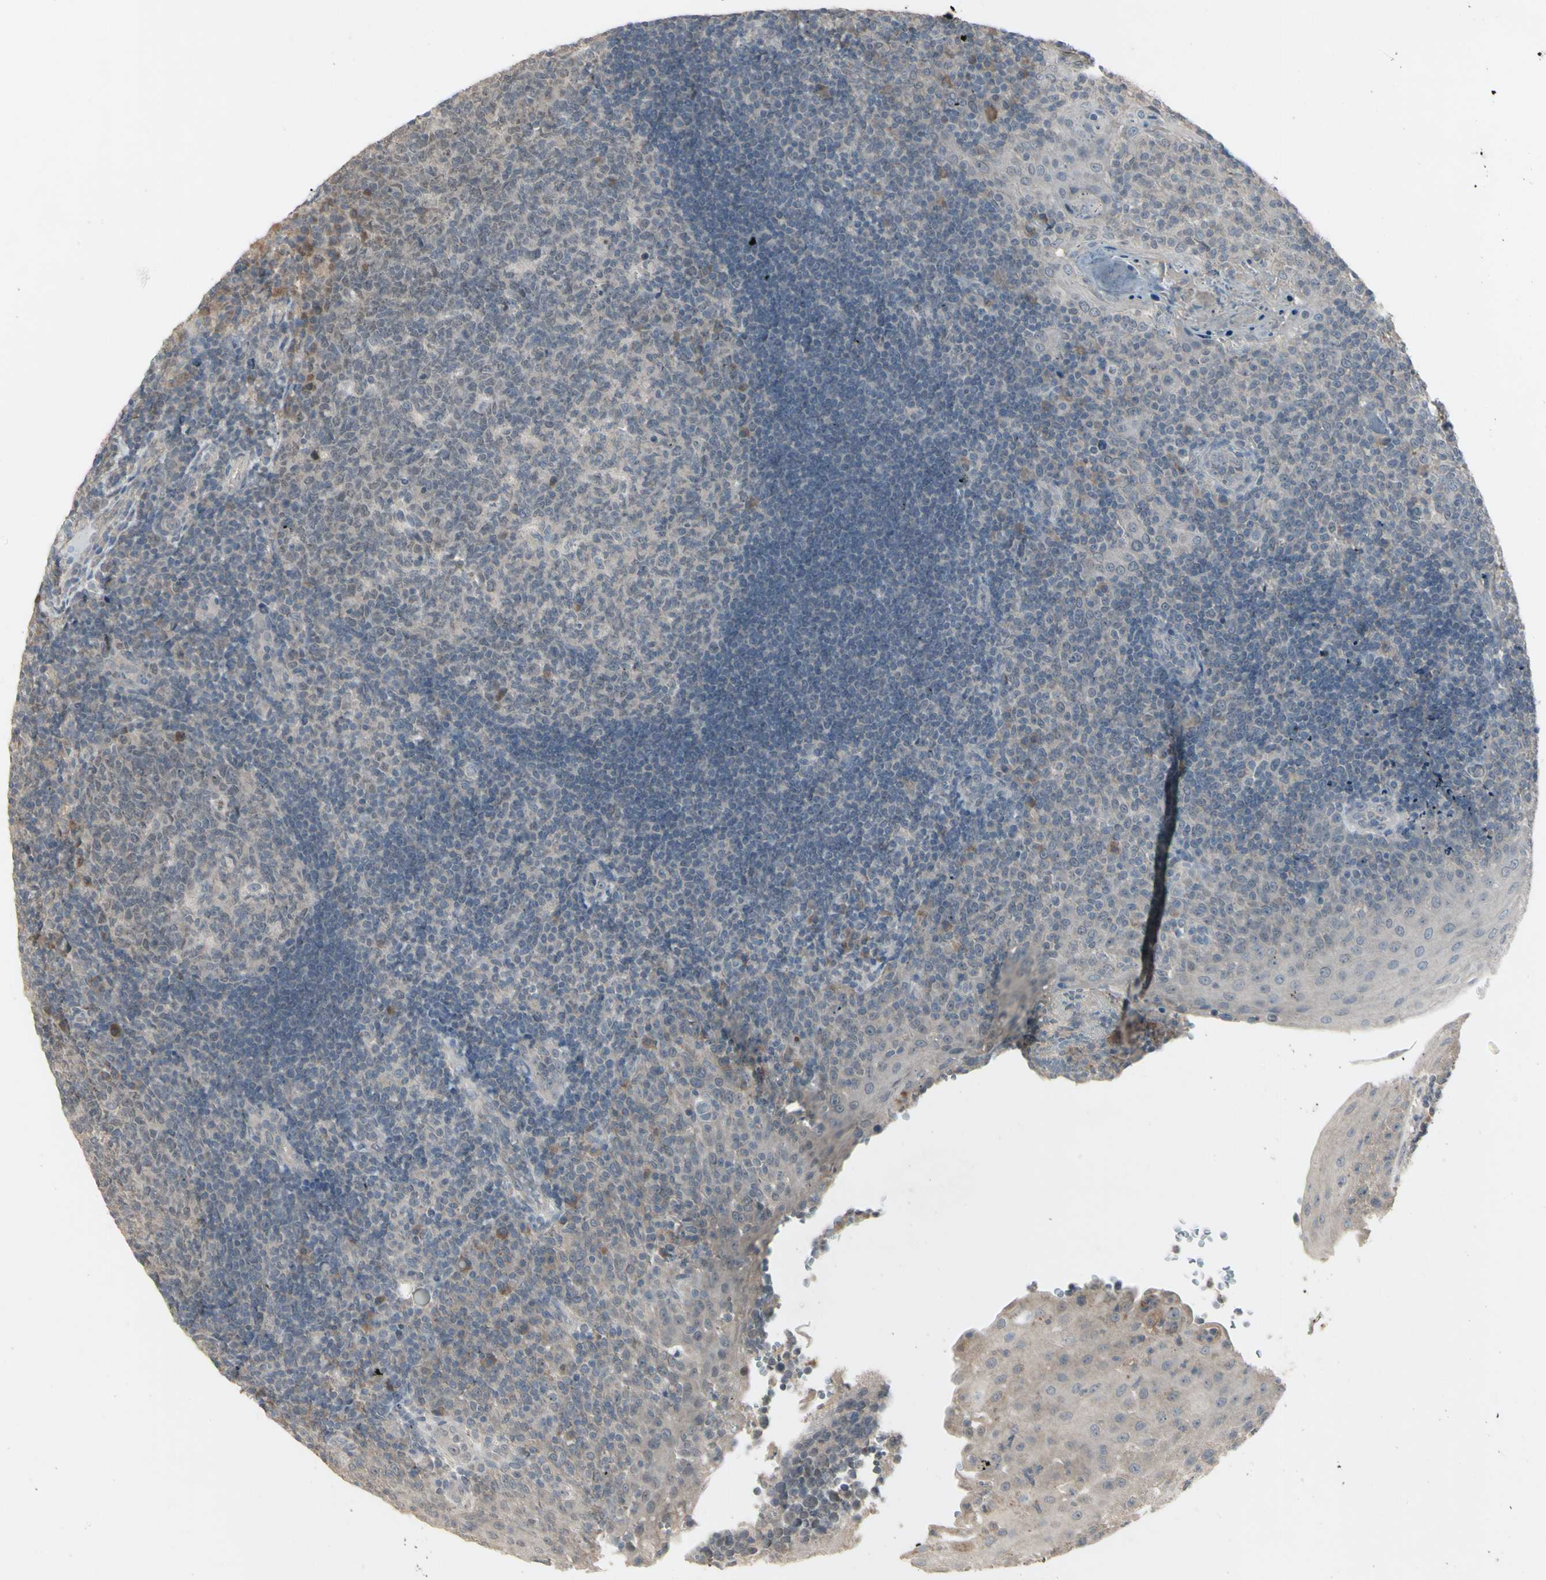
{"staining": {"intensity": "weak", "quantity": "25%-75%", "location": "cytoplasmic/membranous"}, "tissue": "tonsil", "cell_type": "Germinal center cells", "image_type": "normal", "snomed": [{"axis": "morphology", "description": "Normal tissue, NOS"}, {"axis": "topography", "description": "Tonsil"}], "caption": "Protein analysis of normal tonsil shows weak cytoplasmic/membranous expression in about 25%-75% of germinal center cells. (brown staining indicates protein expression, while blue staining denotes nuclei).", "gene": "PIAS4", "patient": {"sex": "female", "age": 40}}